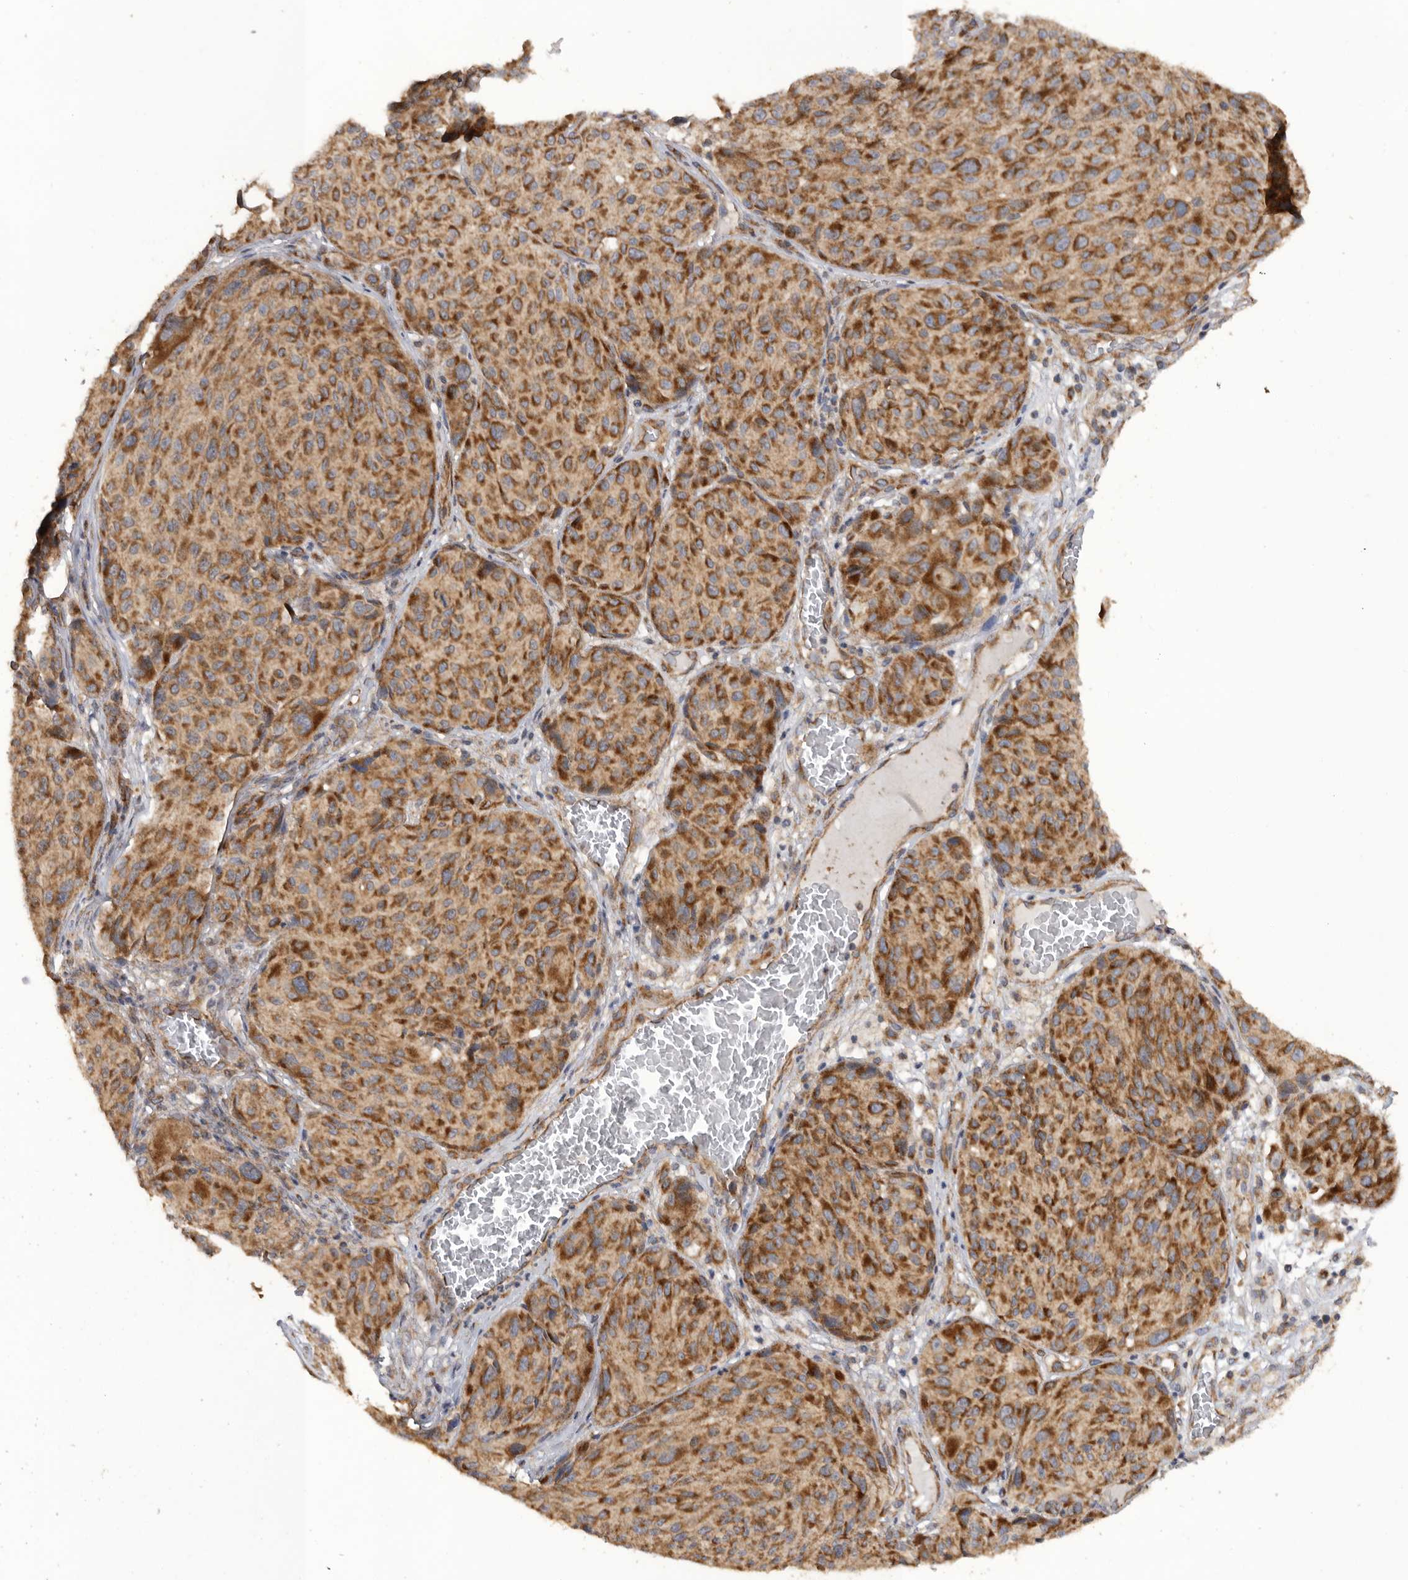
{"staining": {"intensity": "strong", "quantity": ">75%", "location": "cytoplasmic/membranous"}, "tissue": "melanoma", "cell_type": "Tumor cells", "image_type": "cancer", "snomed": [{"axis": "morphology", "description": "Malignant melanoma, NOS"}, {"axis": "topography", "description": "Skin"}], "caption": "Immunohistochemistry image of neoplastic tissue: human malignant melanoma stained using IHC exhibits high levels of strong protein expression localized specifically in the cytoplasmic/membranous of tumor cells, appearing as a cytoplasmic/membranous brown color.", "gene": "PODXL2", "patient": {"sex": "male", "age": 83}}